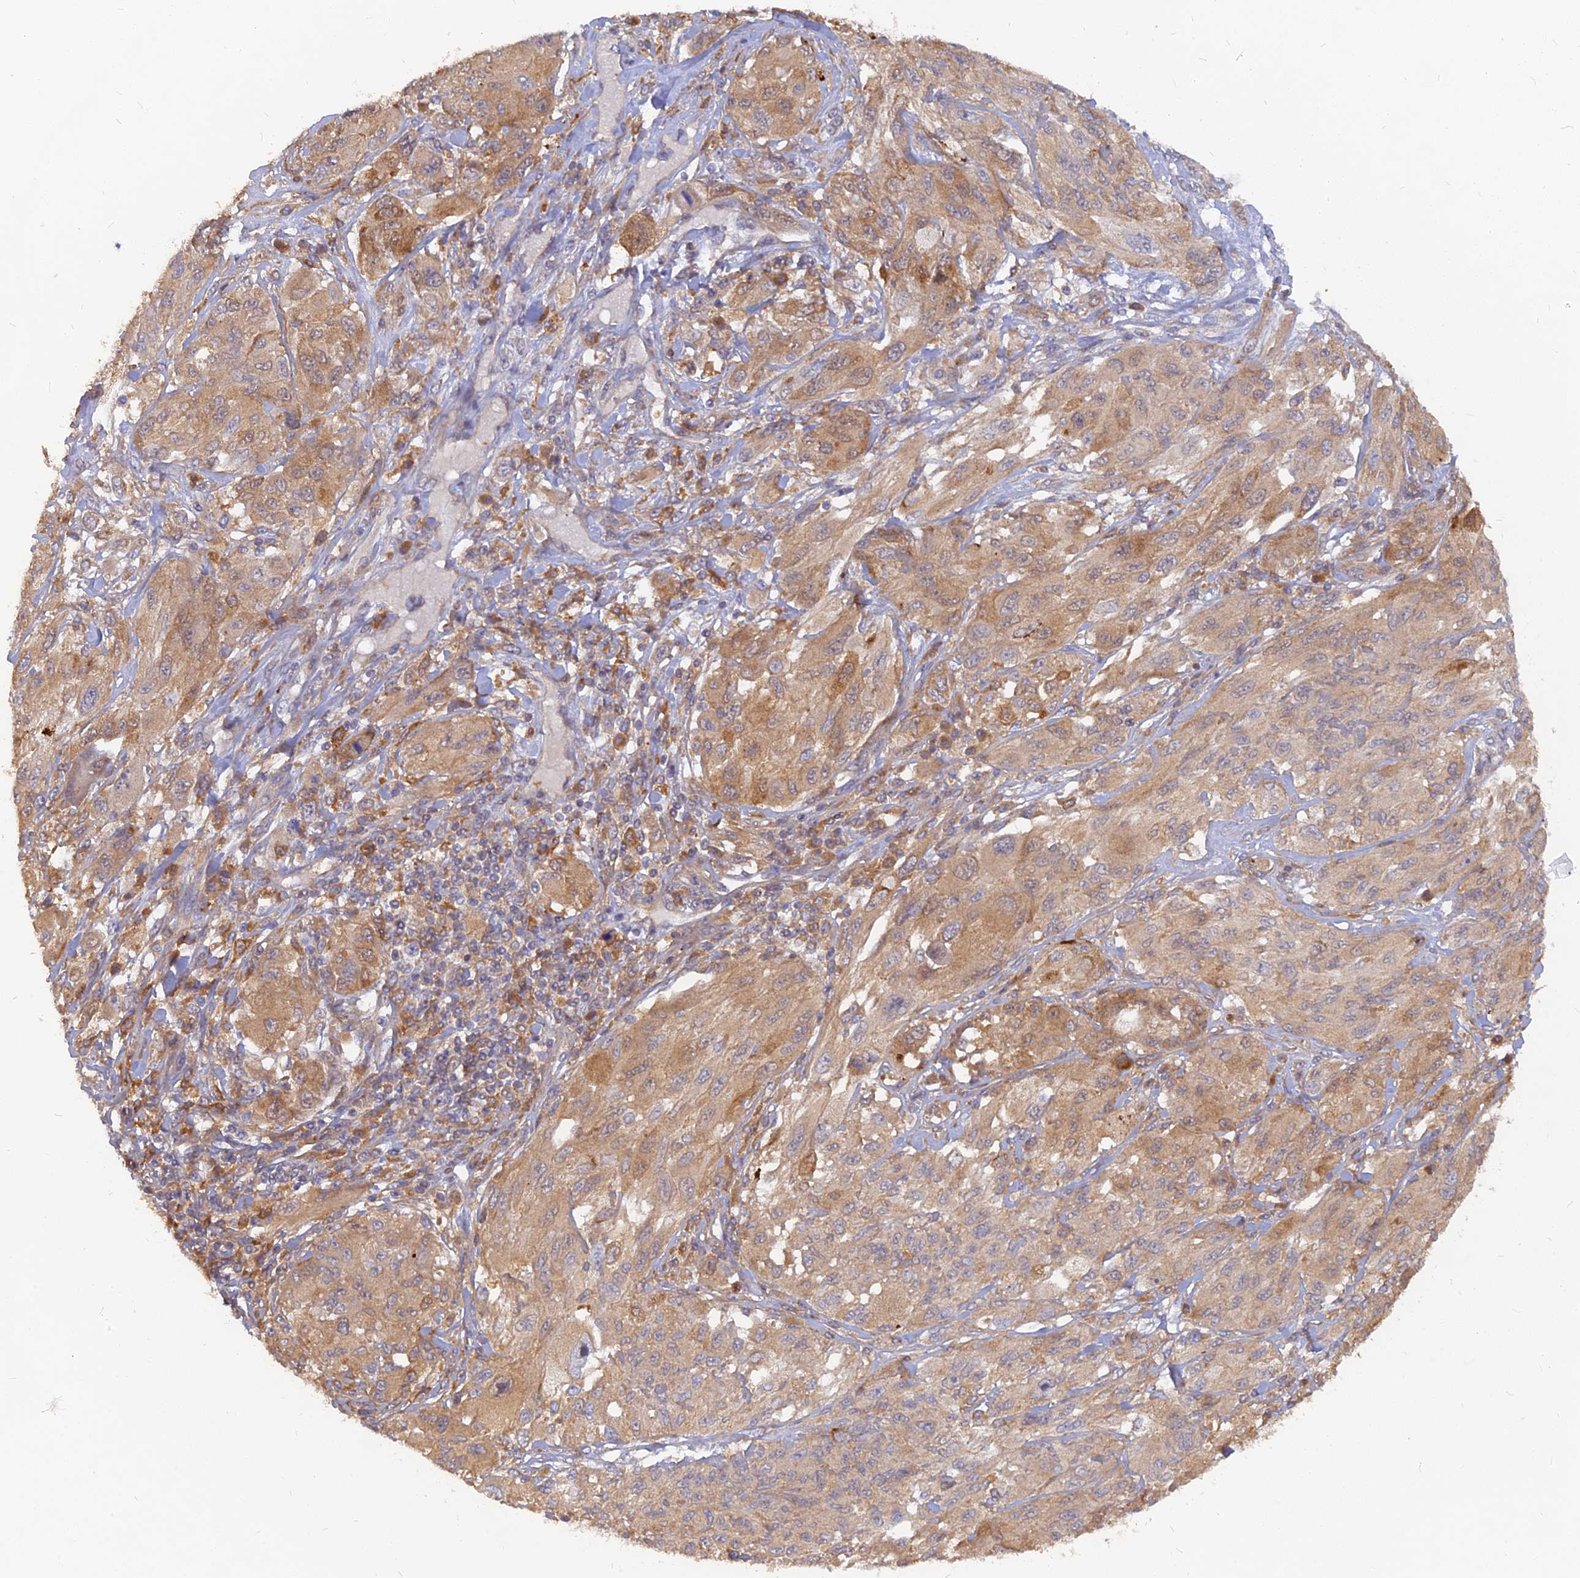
{"staining": {"intensity": "moderate", "quantity": ">75%", "location": "cytoplasmic/membranous"}, "tissue": "melanoma", "cell_type": "Tumor cells", "image_type": "cancer", "snomed": [{"axis": "morphology", "description": "Malignant melanoma, NOS"}, {"axis": "topography", "description": "Skin"}], "caption": "There is medium levels of moderate cytoplasmic/membranous staining in tumor cells of malignant melanoma, as demonstrated by immunohistochemical staining (brown color).", "gene": "ARL2BP", "patient": {"sex": "female", "age": 91}}